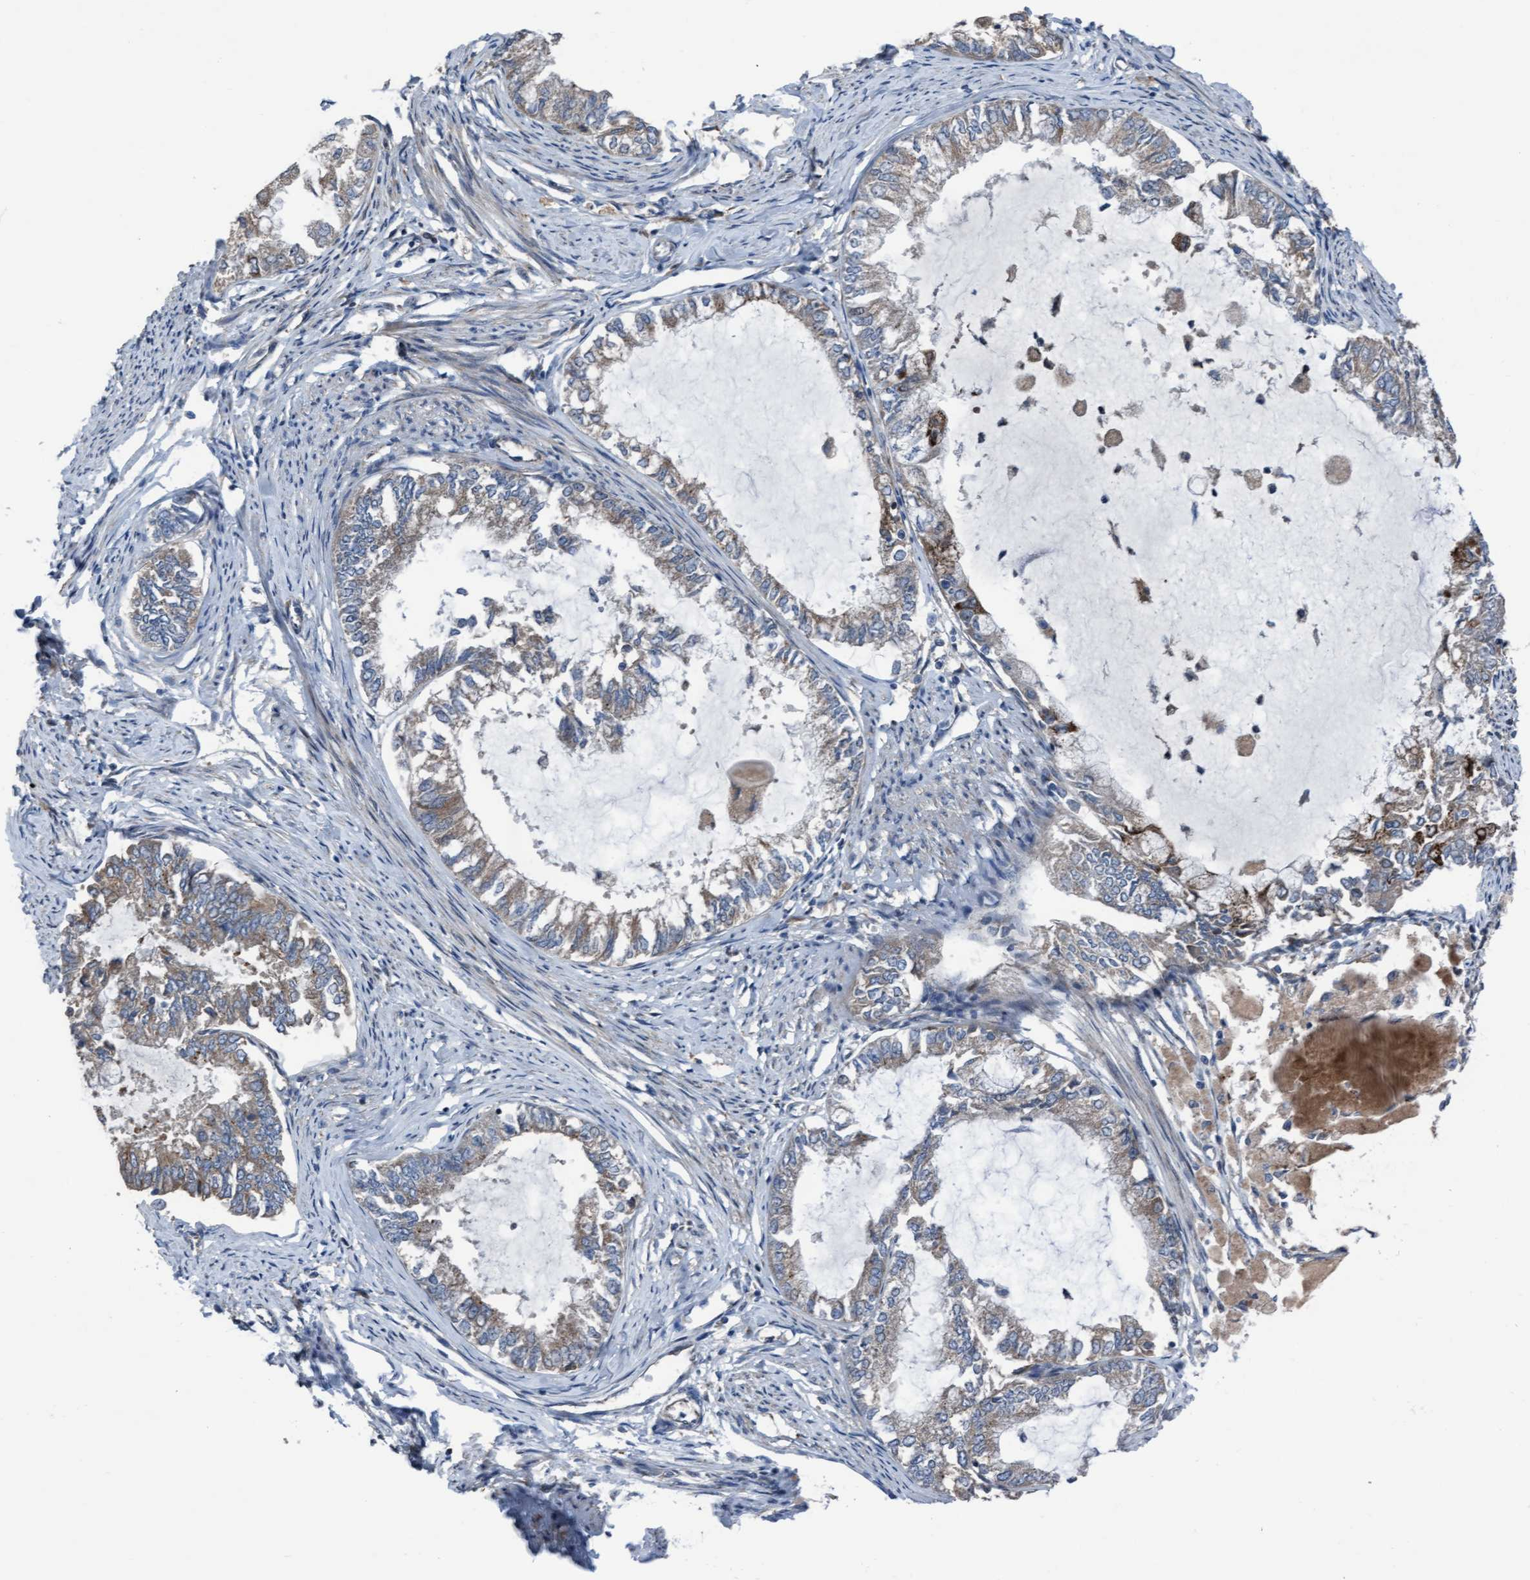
{"staining": {"intensity": "moderate", "quantity": ">75%", "location": "cytoplasmic/membranous"}, "tissue": "endometrial cancer", "cell_type": "Tumor cells", "image_type": "cancer", "snomed": [{"axis": "morphology", "description": "Adenocarcinoma, NOS"}, {"axis": "topography", "description": "Endometrium"}], "caption": "Moderate cytoplasmic/membranous staining is appreciated in about >75% of tumor cells in endometrial cancer.", "gene": "KLHL26", "patient": {"sex": "female", "age": 86}}